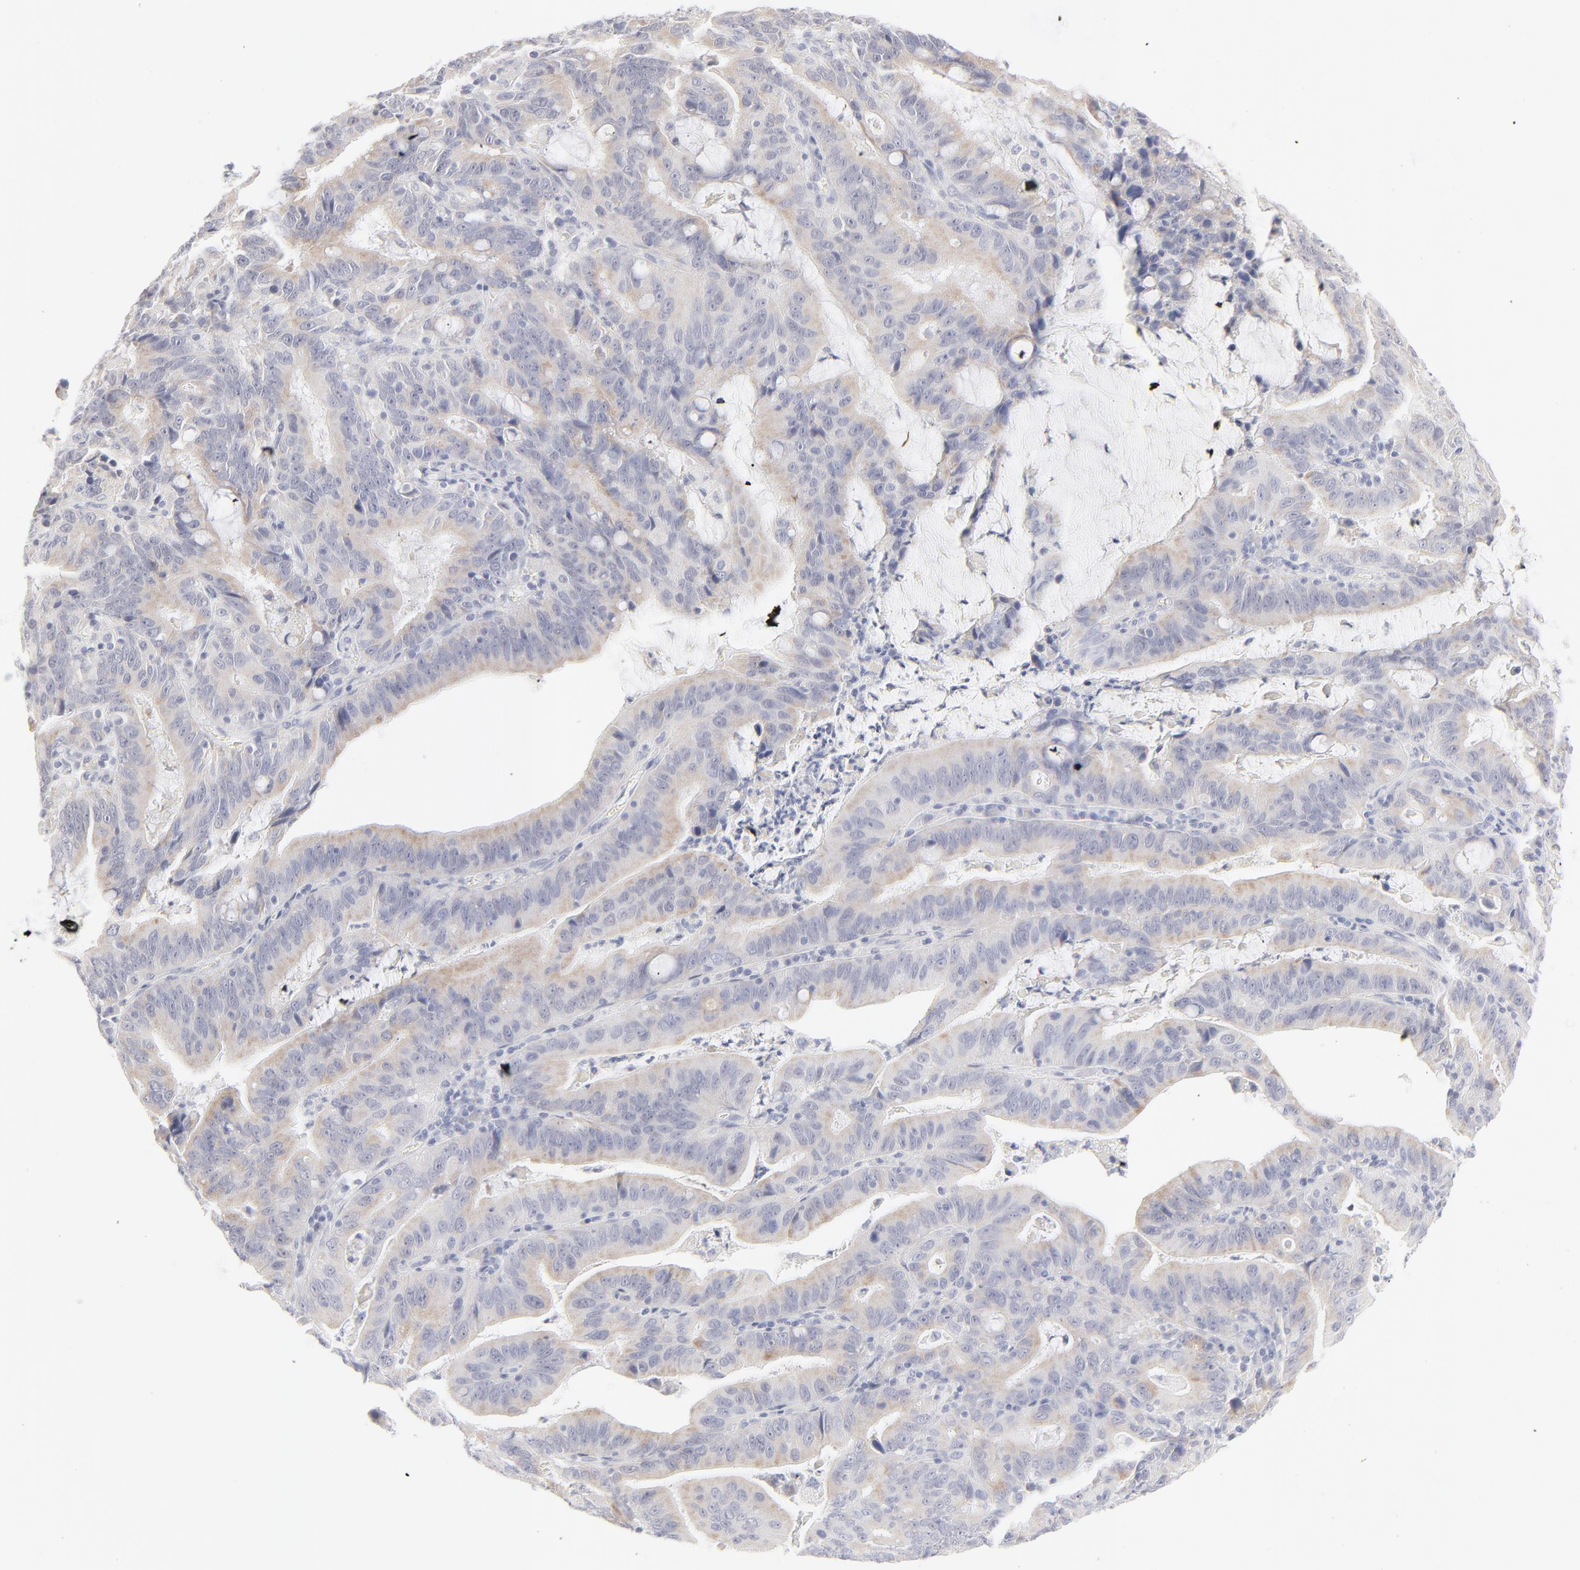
{"staining": {"intensity": "weak", "quantity": "25%-75%", "location": "cytoplasmic/membranous"}, "tissue": "stomach cancer", "cell_type": "Tumor cells", "image_type": "cancer", "snomed": [{"axis": "morphology", "description": "Adenocarcinoma, NOS"}, {"axis": "topography", "description": "Stomach, upper"}], "caption": "Protein expression analysis of human stomach adenocarcinoma reveals weak cytoplasmic/membranous expression in approximately 25%-75% of tumor cells.", "gene": "NPNT", "patient": {"sex": "male", "age": 63}}